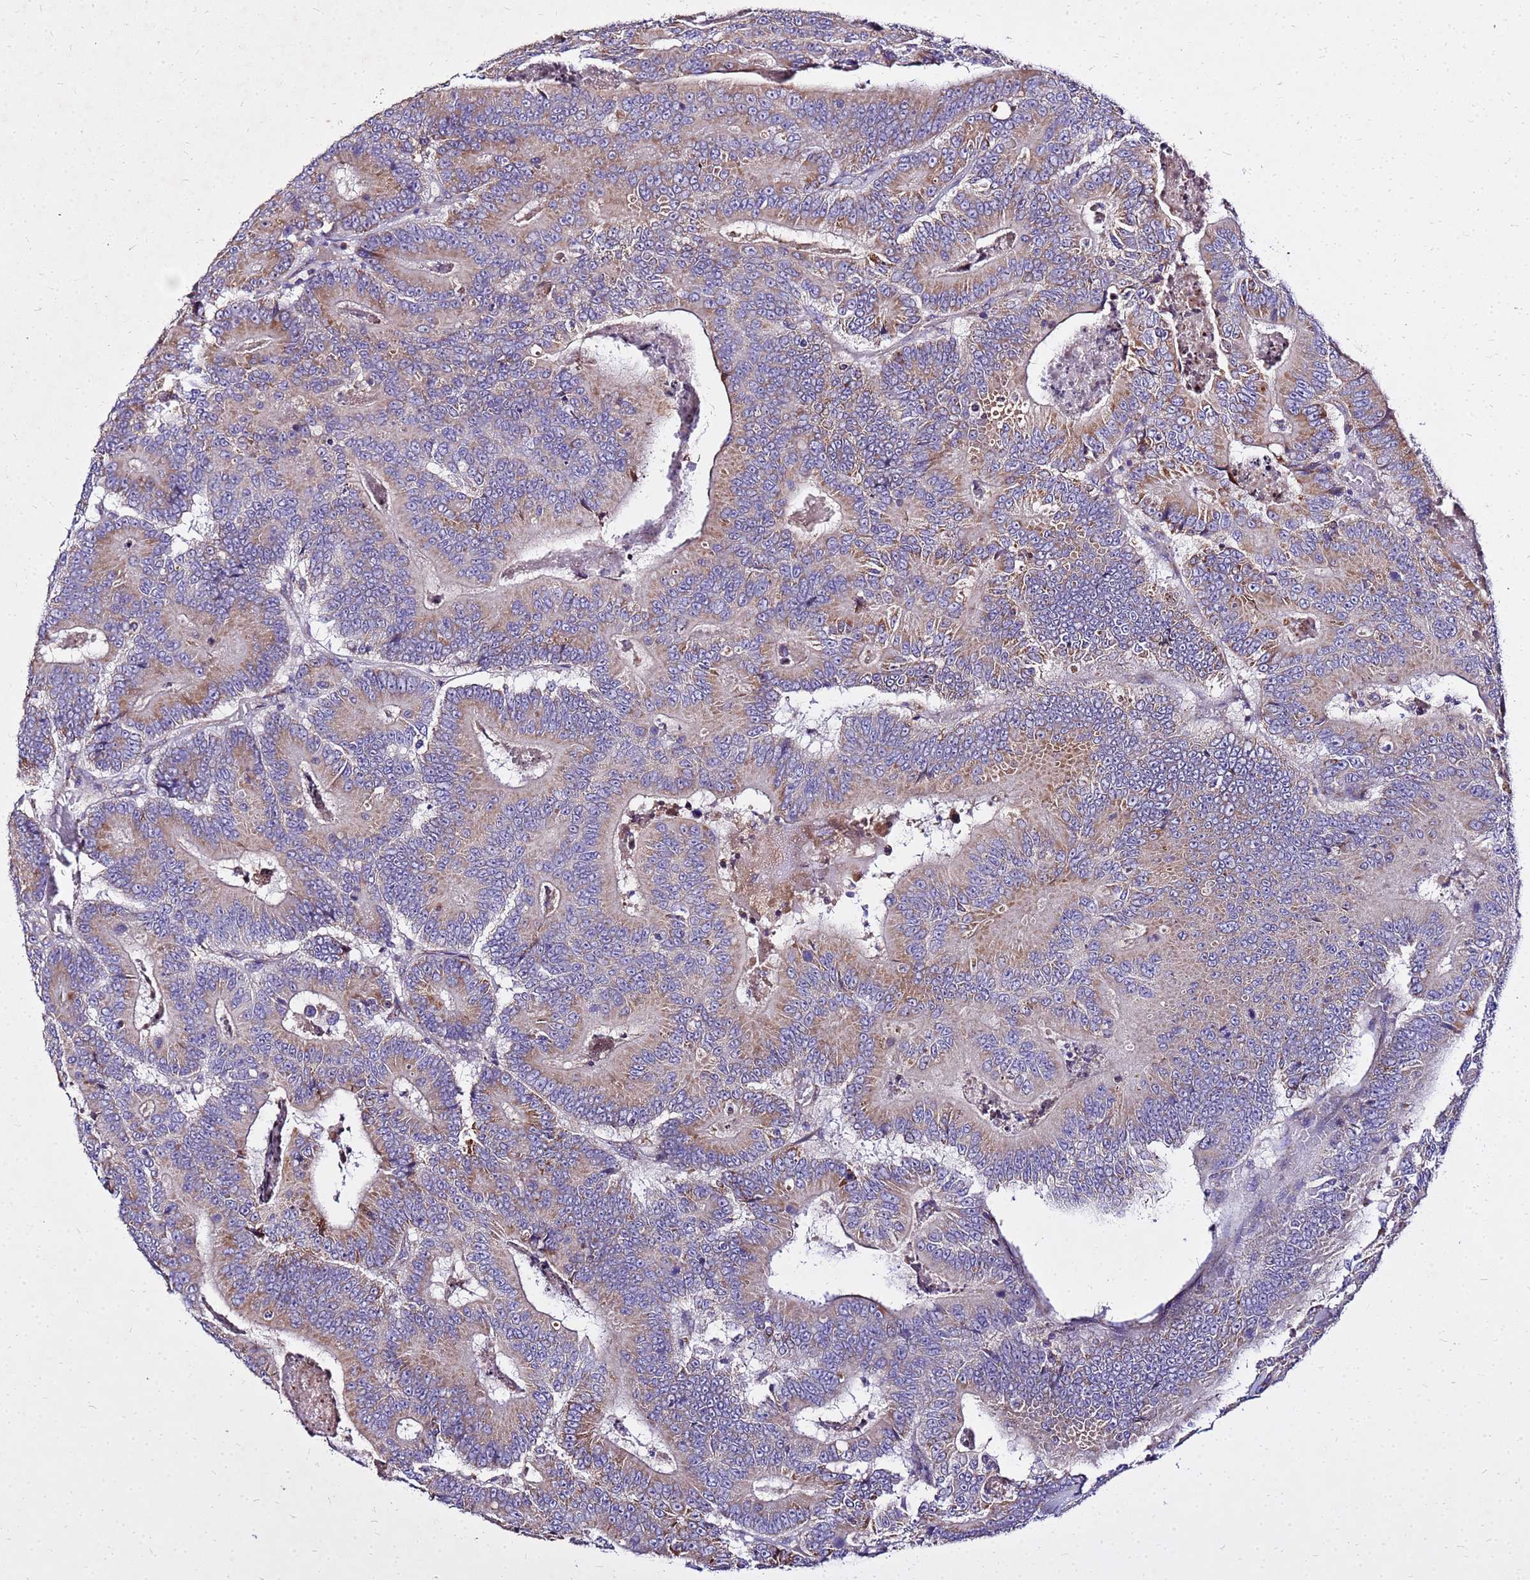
{"staining": {"intensity": "moderate", "quantity": "25%-75%", "location": "cytoplasmic/membranous"}, "tissue": "colorectal cancer", "cell_type": "Tumor cells", "image_type": "cancer", "snomed": [{"axis": "morphology", "description": "Adenocarcinoma, NOS"}, {"axis": "topography", "description": "Colon"}], "caption": "Immunohistochemistry histopathology image of neoplastic tissue: human colorectal cancer stained using IHC displays medium levels of moderate protein expression localized specifically in the cytoplasmic/membranous of tumor cells, appearing as a cytoplasmic/membranous brown color.", "gene": "COX14", "patient": {"sex": "male", "age": 83}}